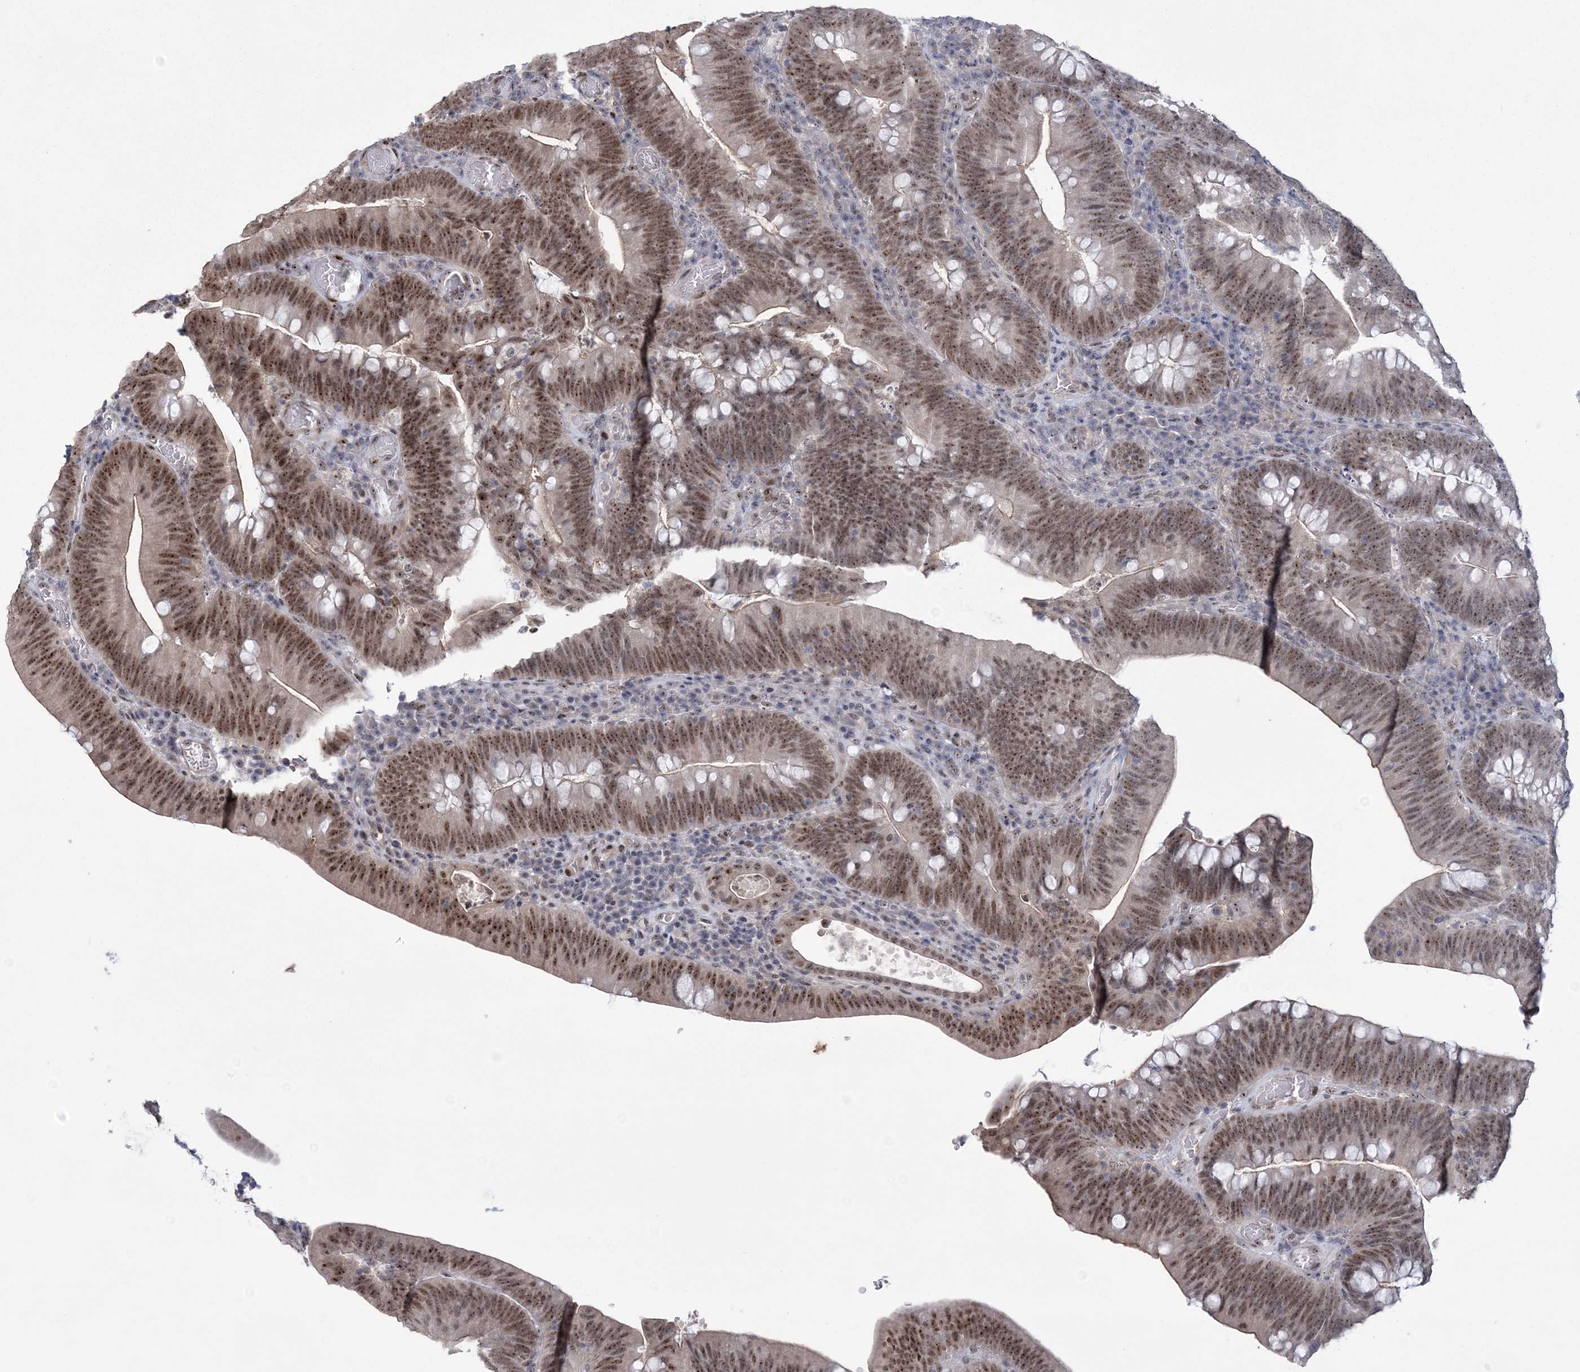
{"staining": {"intensity": "moderate", "quantity": ">75%", "location": "nuclear"}, "tissue": "colorectal cancer", "cell_type": "Tumor cells", "image_type": "cancer", "snomed": [{"axis": "morphology", "description": "Normal tissue, NOS"}, {"axis": "topography", "description": "Colon"}], "caption": "Brown immunohistochemical staining in colorectal cancer reveals moderate nuclear positivity in approximately >75% of tumor cells. The protein of interest is stained brown, and the nuclei are stained in blue (DAB IHC with brightfield microscopy, high magnification).", "gene": "HOMEZ", "patient": {"sex": "female", "age": 82}}